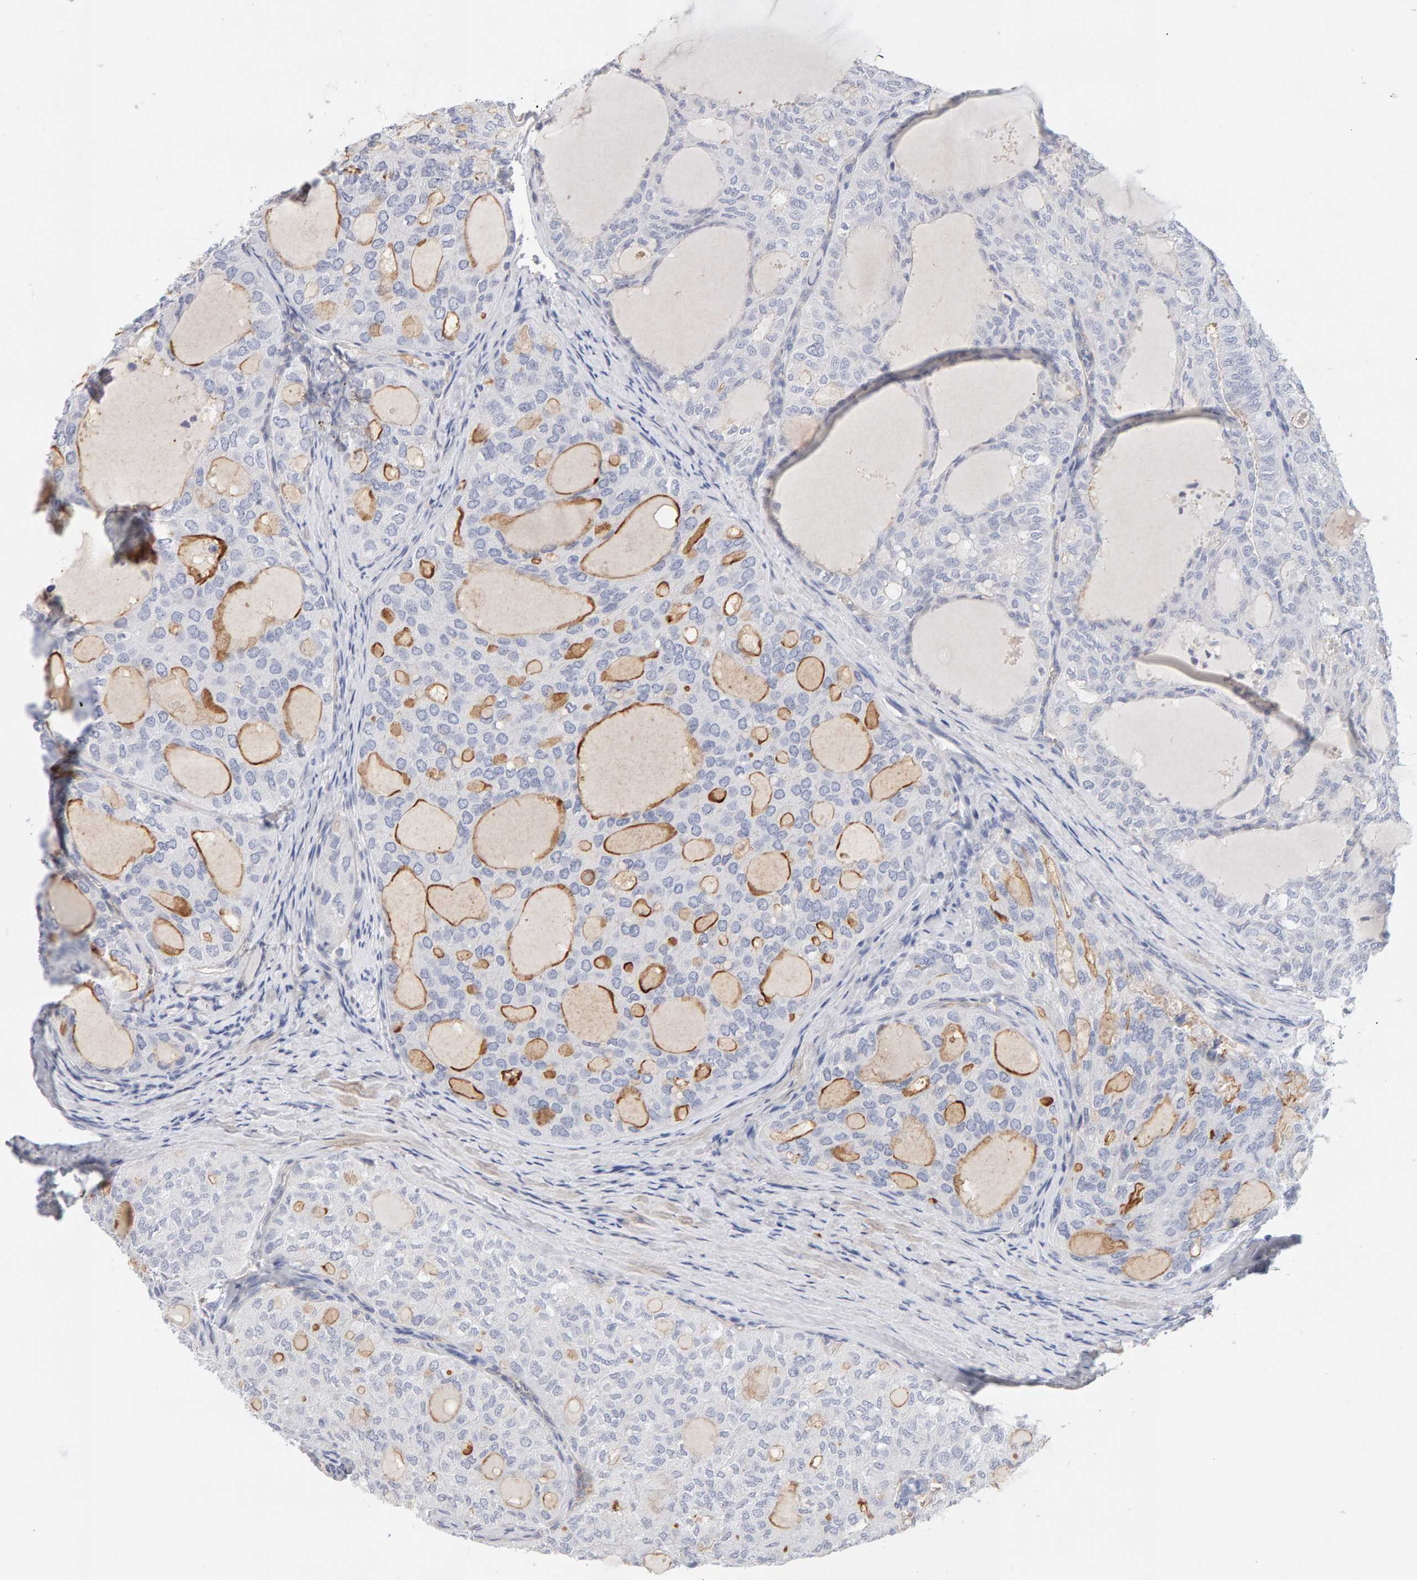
{"staining": {"intensity": "moderate", "quantity": "25%-75%", "location": "cytoplasmic/membranous"}, "tissue": "thyroid cancer", "cell_type": "Tumor cells", "image_type": "cancer", "snomed": [{"axis": "morphology", "description": "Follicular adenoma carcinoma, NOS"}, {"axis": "topography", "description": "Thyroid gland"}], "caption": "Protein staining displays moderate cytoplasmic/membranous staining in about 25%-75% of tumor cells in thyroid cancer (follicular adenoma carcinoma).", "gene": "METRNL", "patient": {"sex": "male", "age": 75}}